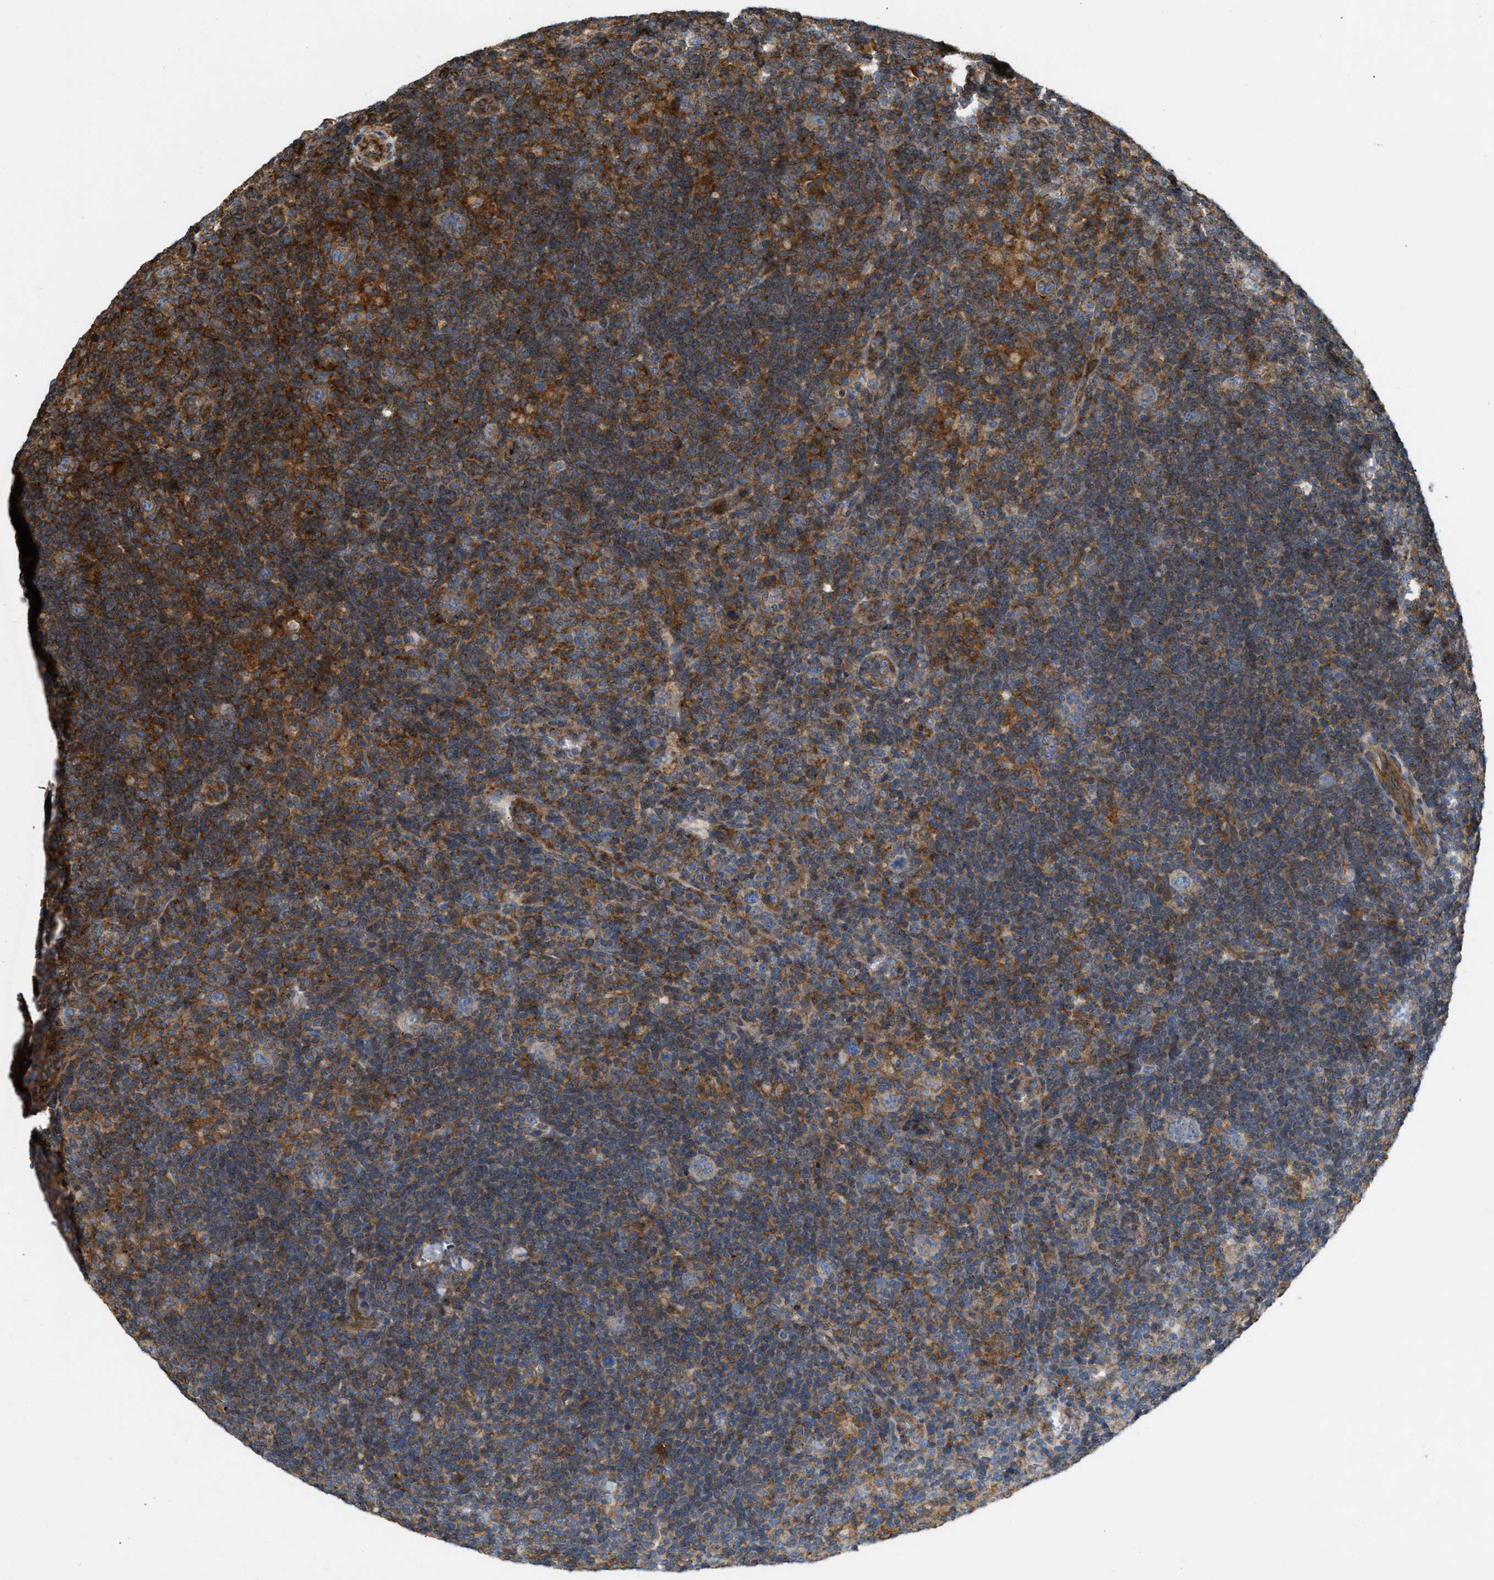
{"staining": {"intensity": "weak", "quantity": "25%-75%", "location": "cytoplasmic/membranous"}, "tissue": "lymphoma", "cell_type": "Tumor cells", "image_type": "cancer", "snomed": [{"axis": "morphology", "description": "Hodgkin's disease, NOS"}, {"axis": "topography", "description": "Lymph node"}], "caption": "This image shows immunohistochemistry staining of human Hodgkin's disease, with low weak cytoplasmic/membranous expression in about 25%-75% of tumor cells.", "gene": "GNB4", "patient": {"sex": "female", "age": 57}}